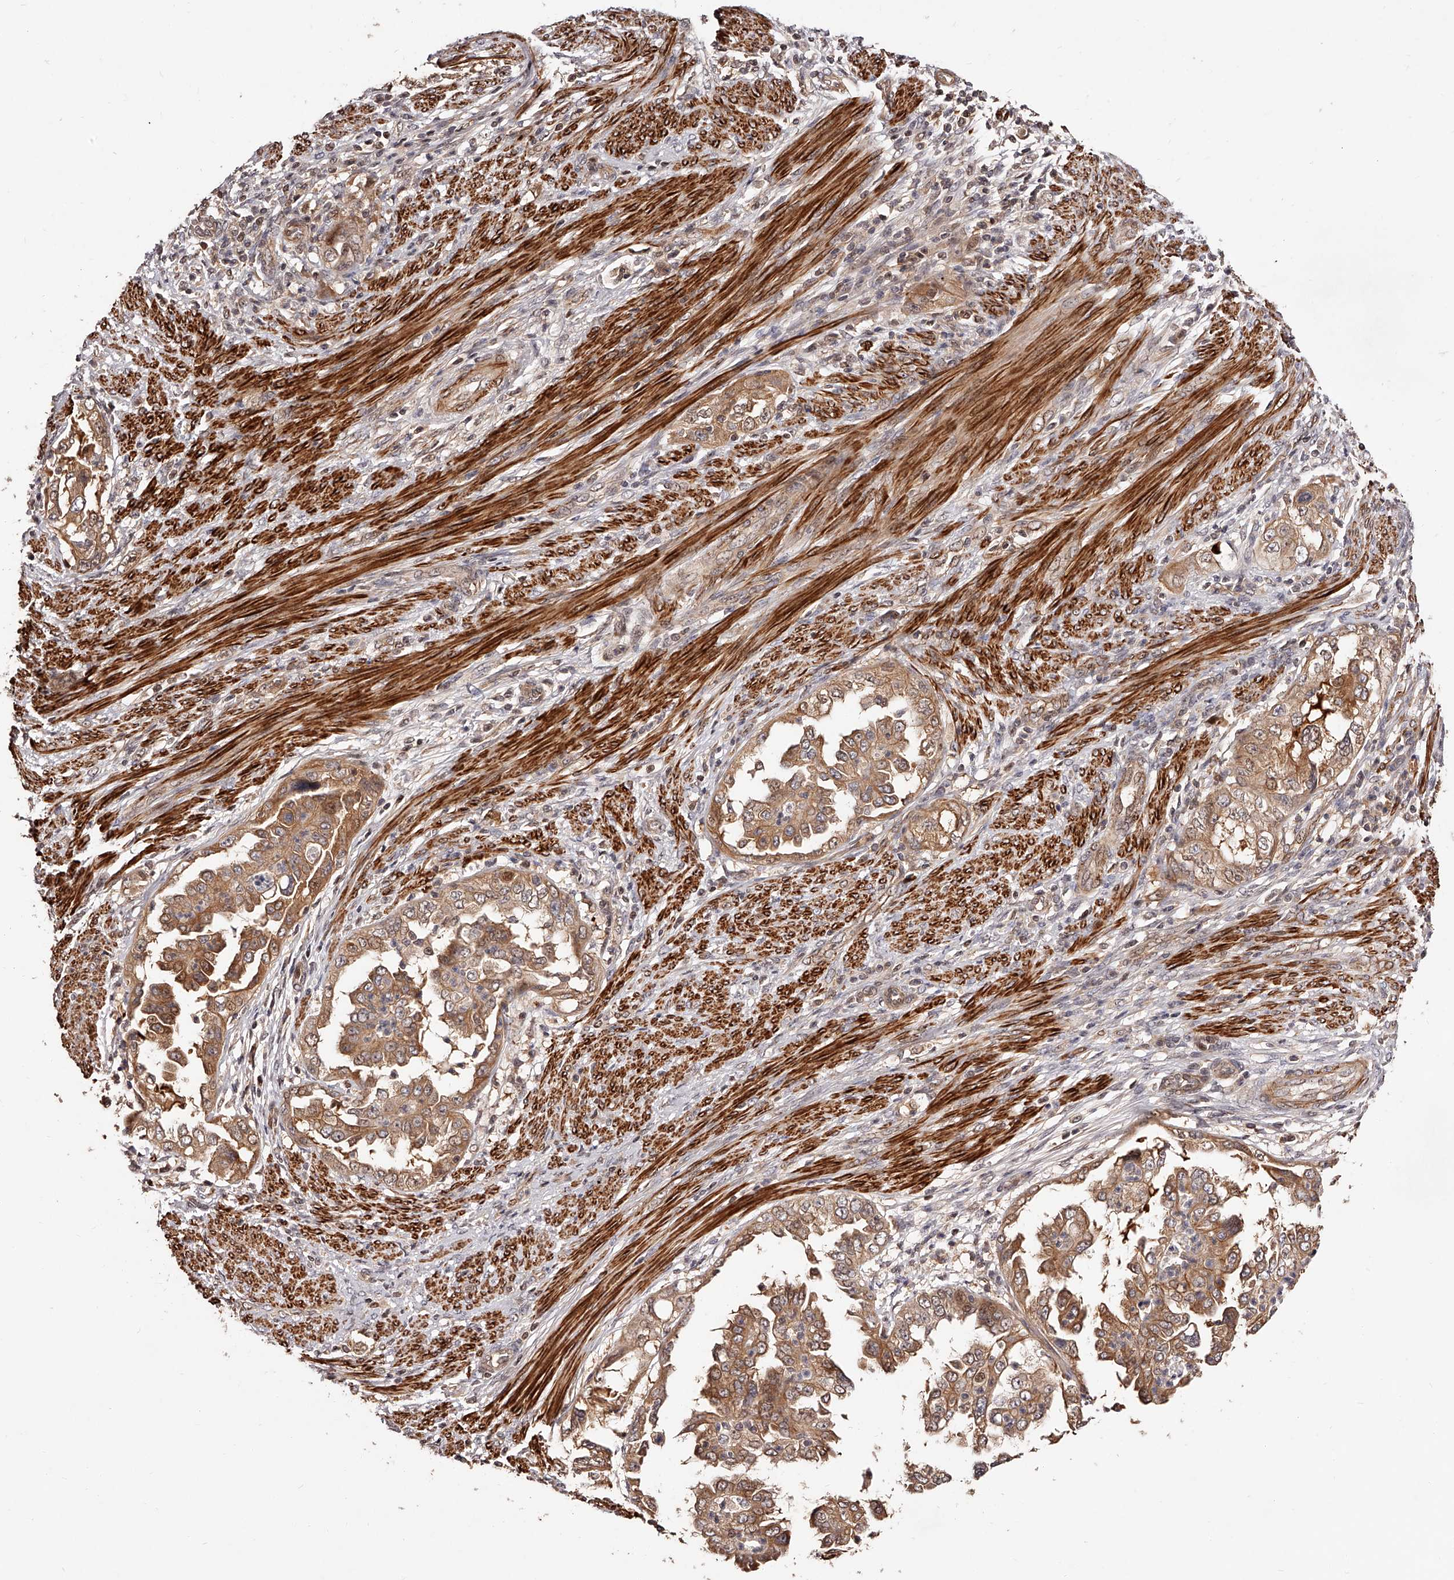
{"staining": {"intensity": "moderate", "quantity": ">75%", "location": "cytoplasmic/membranous"}, "tissue": "endometrial cancer", "cell_type": "Tumor cells", "image_type": "cancer", "snomed": [{"axis": "morphology", "description": "Adenocarcinoma, NOS"}, {"axis": "topography", "description": "Endometrium"}], "caption": "Immunohistochemical staining of endometrial cancer shows medium levels of moderate cytoplasmic/membranous expression in about >75% of tumor cells.", "gene": "CUL7", "patient": {"sex": "female", "age": 85}}